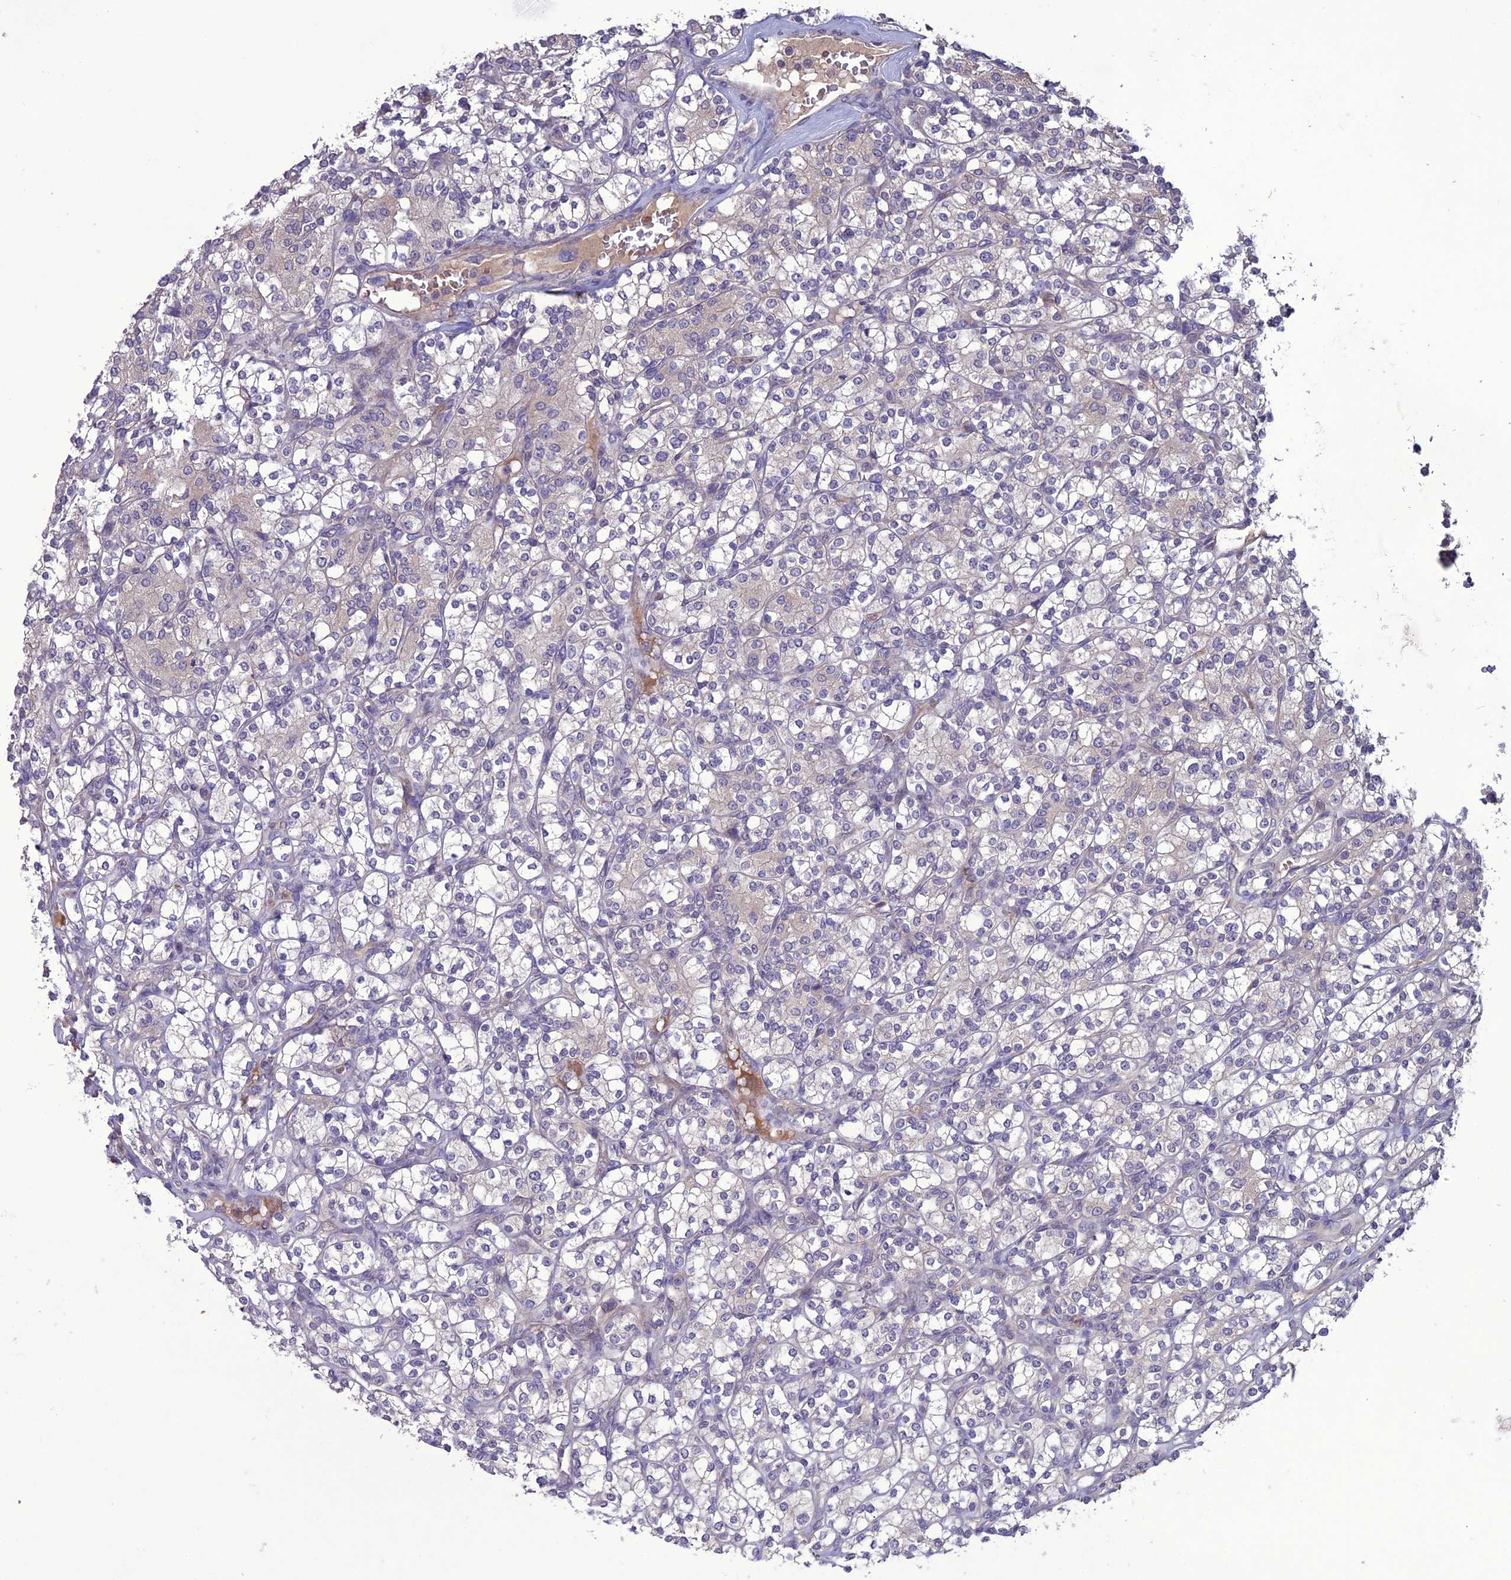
{"staining": {"intensity": "negative", "quantity": "none", "location": "none"}, "tissue": "renal cancer", "cell_type": "Tumor cells", "image_type": "cancer", "snomed": [{"axis": "morphology", "description": "Adenocarcinoma, NOS"}, {"axis": "topography", "description": "Kidney"}], "caption": "Histopathology image shows no protein staining in tumor cells of renal adenocarcinoma tissue.", "gene": "C2orf76", "patient": {"sex": "male", "age": 77}}